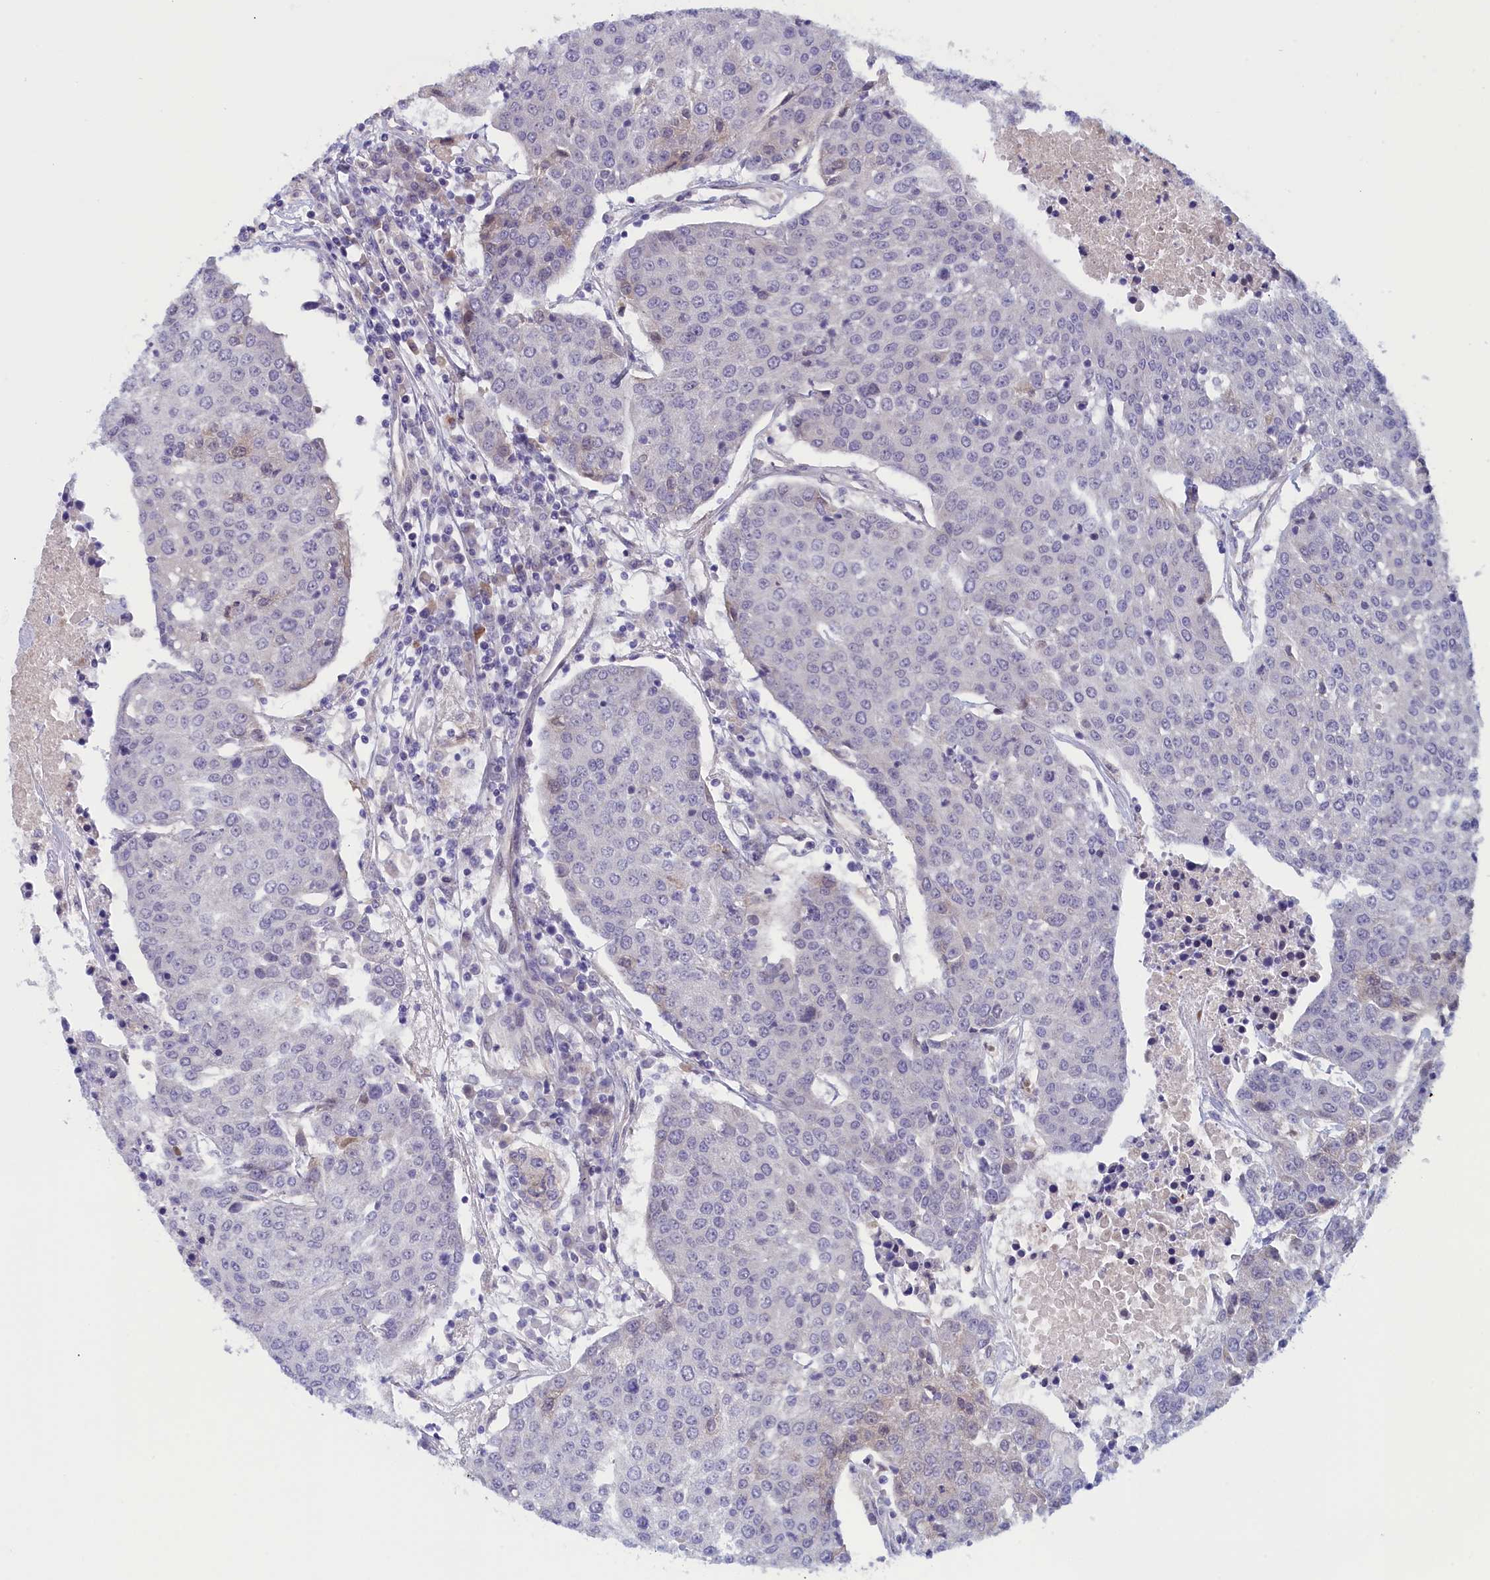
{"staining": {"intensity": "negative", "quantity": "none", "location": "none"}, "tissue": "urothelial cancer", "cell_type": "Tumor cells", "image_type": "cancer", "snomed": [{"axis": "morphology", "description": "Urothelial carcinoma, High grade"}, {"axis": "topography", "description": "Urinary bladder"}], "caption": "Immunohistochemical staining of human urothelial cancer demonstrates no significant expression in tumor cells.", "gene": "IGFALS", "patient": {"sex": "female", "age": 85}}